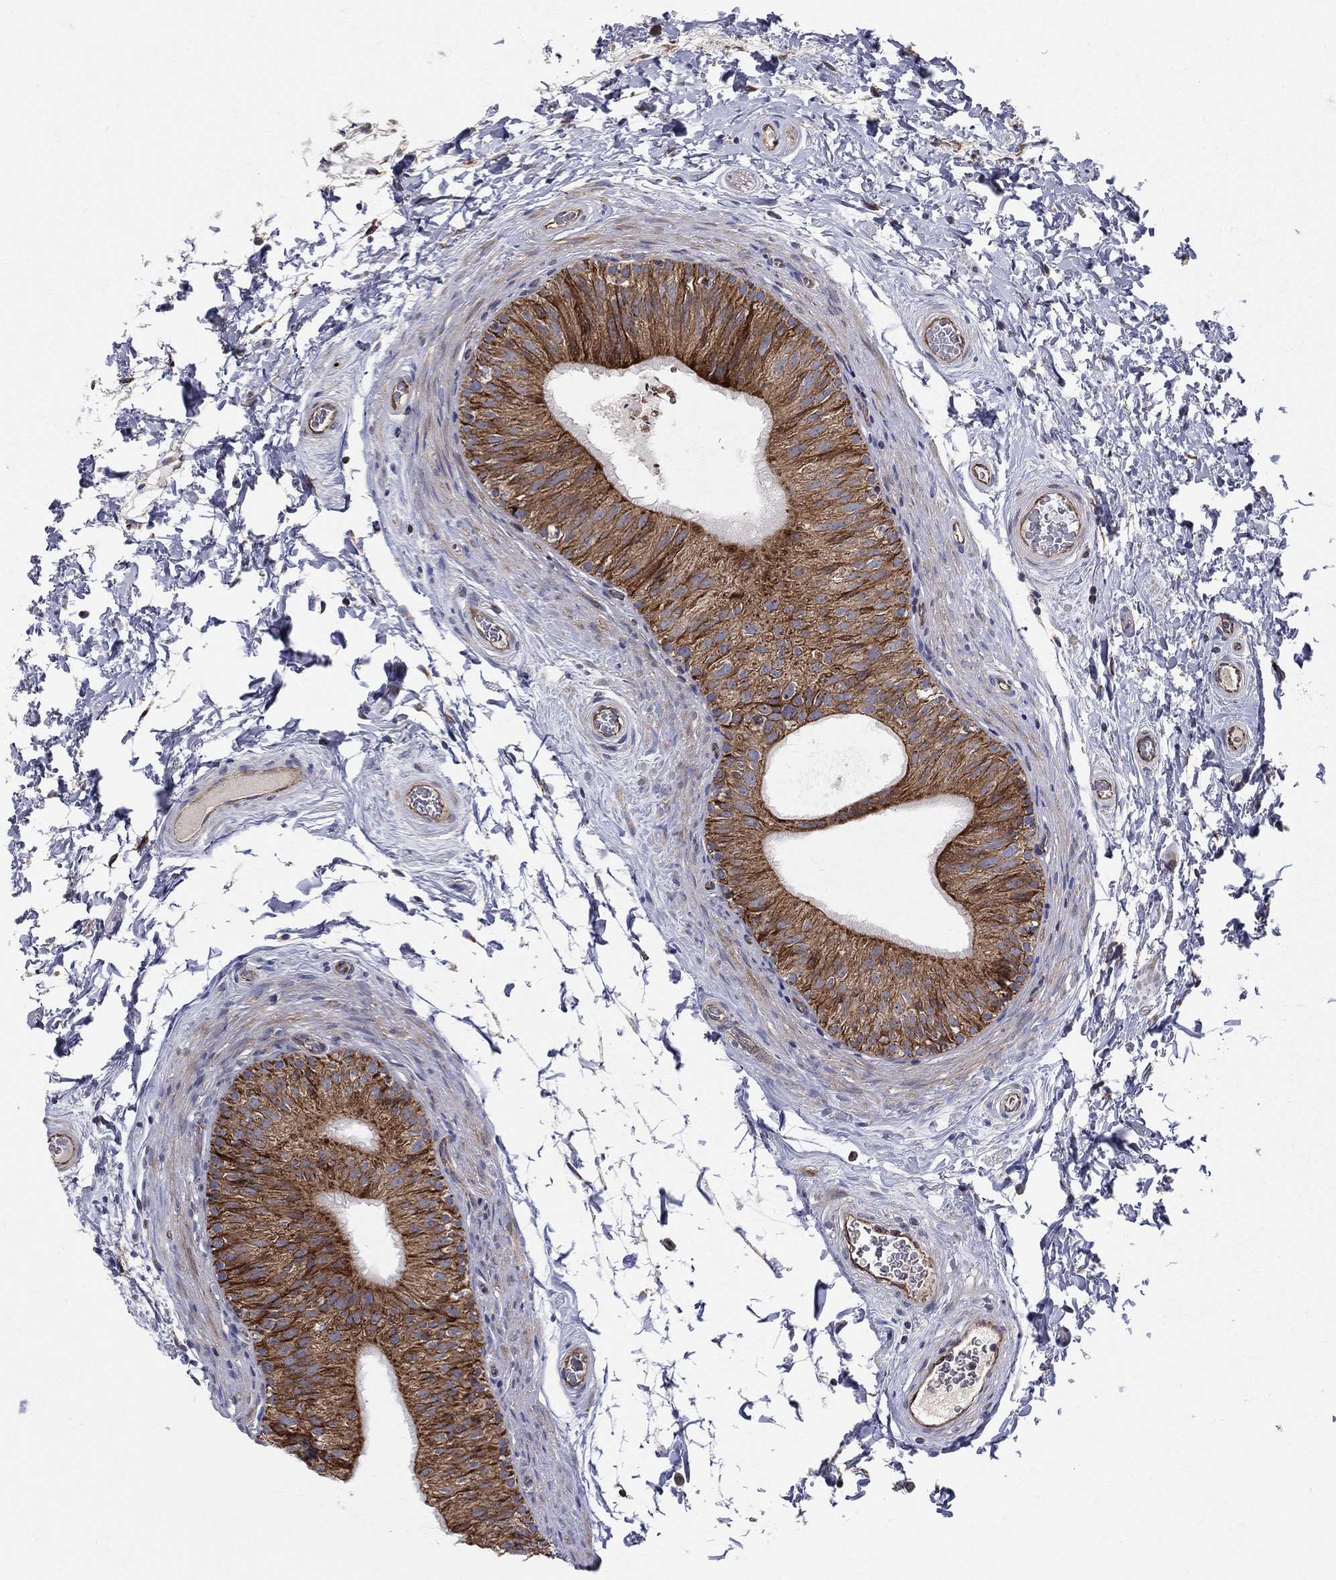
{"staining": {"intensity": "strong", "quantity": ">75%", "location": "cytoplasmic/membranous"}, "tissue": "epididymis", "cell_type": "Glandular cells", "image_type": "normal", "snomed": [{"axis": "morphology", "description": "Normal tissue, NOS"}, {"axis": "topography", "description": "Epididymis"}], "caption": "Immunohistochemical staining of benign epididymis exhibits strong cytoplasmic/membranous protein positivity in approximately >75% of glandular cells. Immunohistochemistry stains the protein in brown and the nuclei are stained blue.", "gene": "MIX23", "patient": {"sex": "male", "age": 34}}